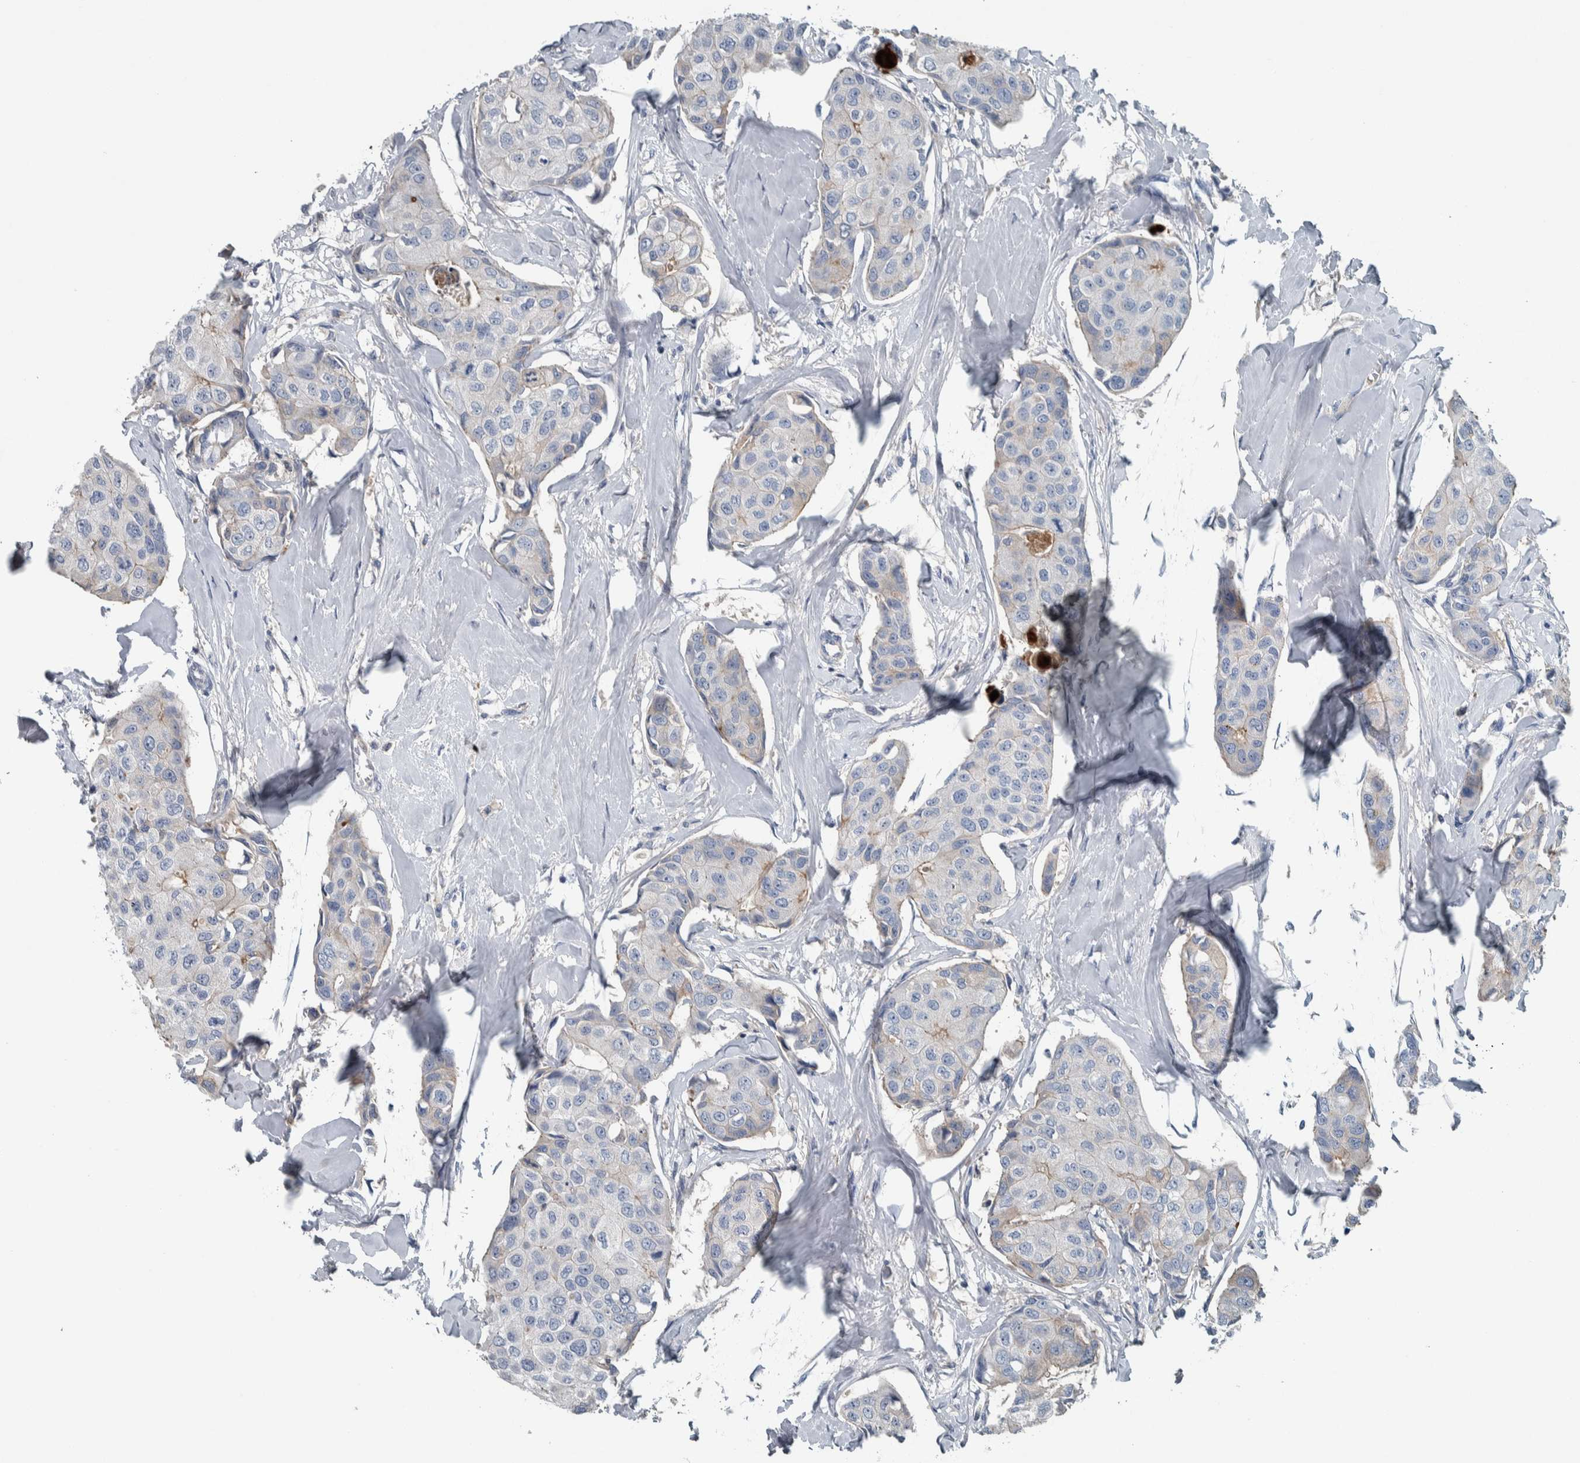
{"staining": {"intensity": "negative", "quantity": "none", "location": "none"}, "tissue": "breast cancer", "cell_type": "Tumor cells", "image_type": "cancer", "snomed": [{"axis": "morphology", "description": "Duct carcinoma"}, {"axis": "topography", "description": "Breast"}], "caption": "High magnification brightfield microscopy of breast cancer stained with DAB (3,3'-diaminobenzidine) (brown) and counterstained with hematoxylin (blue): tumor cells show no significant staining.", "gene": "SERPINC1", "patient": {"sex": "female", "age": 80}}